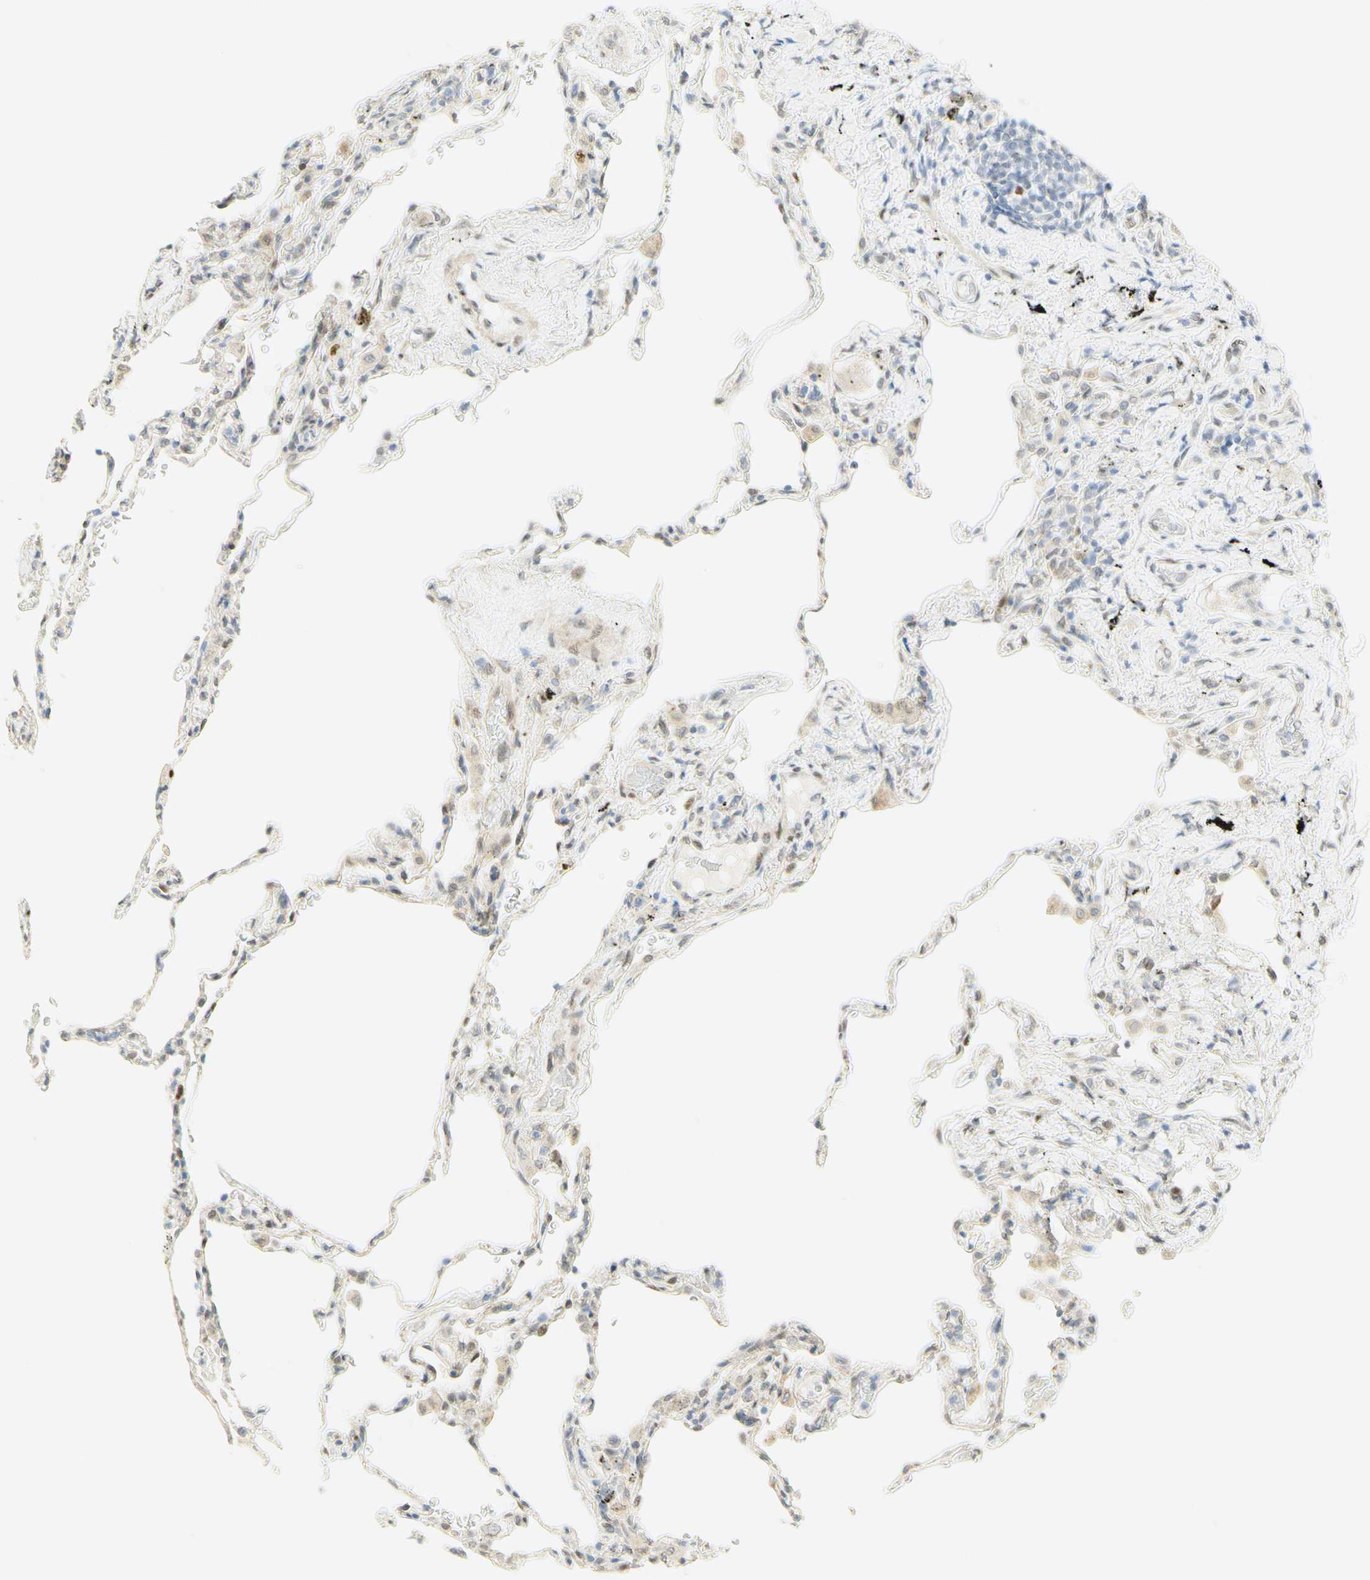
{"staining": {"intensity": "moderate", "quantity": "<25%", "location": "nuclear"}, "tissue": "lung", "cell_type": "Alveolar cells", "image_type": "normal", "snomed": [{"axis": "morphology", "description": "Normal tissue, NOS"}, {"axis": "topography", "description": "Lung"}], "caption": "This micrograph demonstrates immunohistochemistry staining of unremarkable human lung, with low moderate nuclear staining in about <25% of alveolar cells.", "gene": "E2F1", "patient": {"sex": "male", "age": 59}}